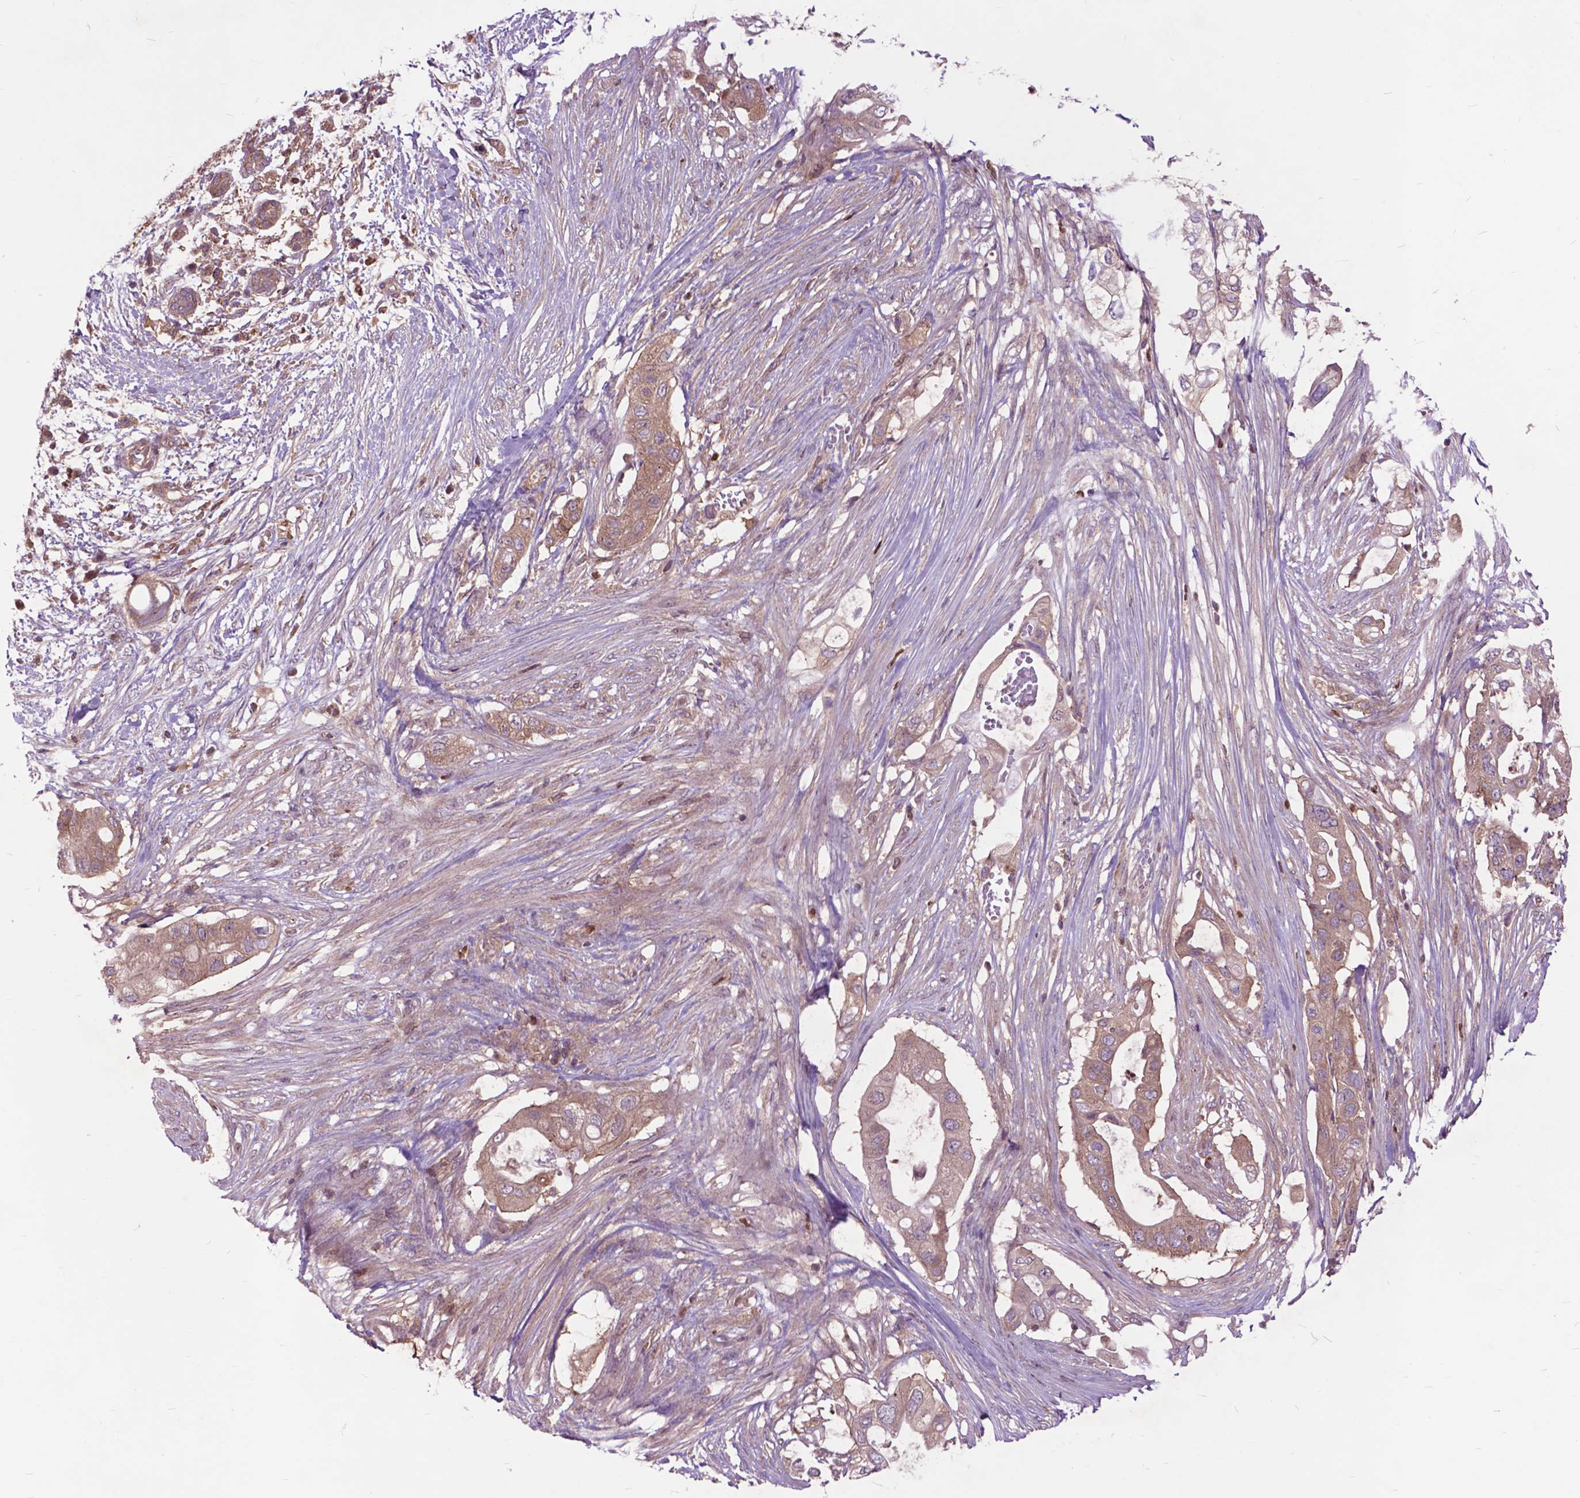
{"staining": {"intensity": "moderate", "quantity": ">75%", "location": "cytoplasmic/membranous"}, "tissue": "pancreatic cancer", "cell_type": "Tumor cells", "image_type": "cancer", "snomed": [{"axis": "morphology", "description": "Adenocarcinoma, NOS"}, {"axis": "topography", "description": "Pancreas"}], "caption": "Protein analysis of pancreatic adenocarcinoma tissue displays moderate cytoplasmic/membranous positivity in approximately >75% of tumor cells. (IHC, brightfield microscopy, high magnification).", "gene": "ARAF", "patient": {"sex": "female", "age": 72}}